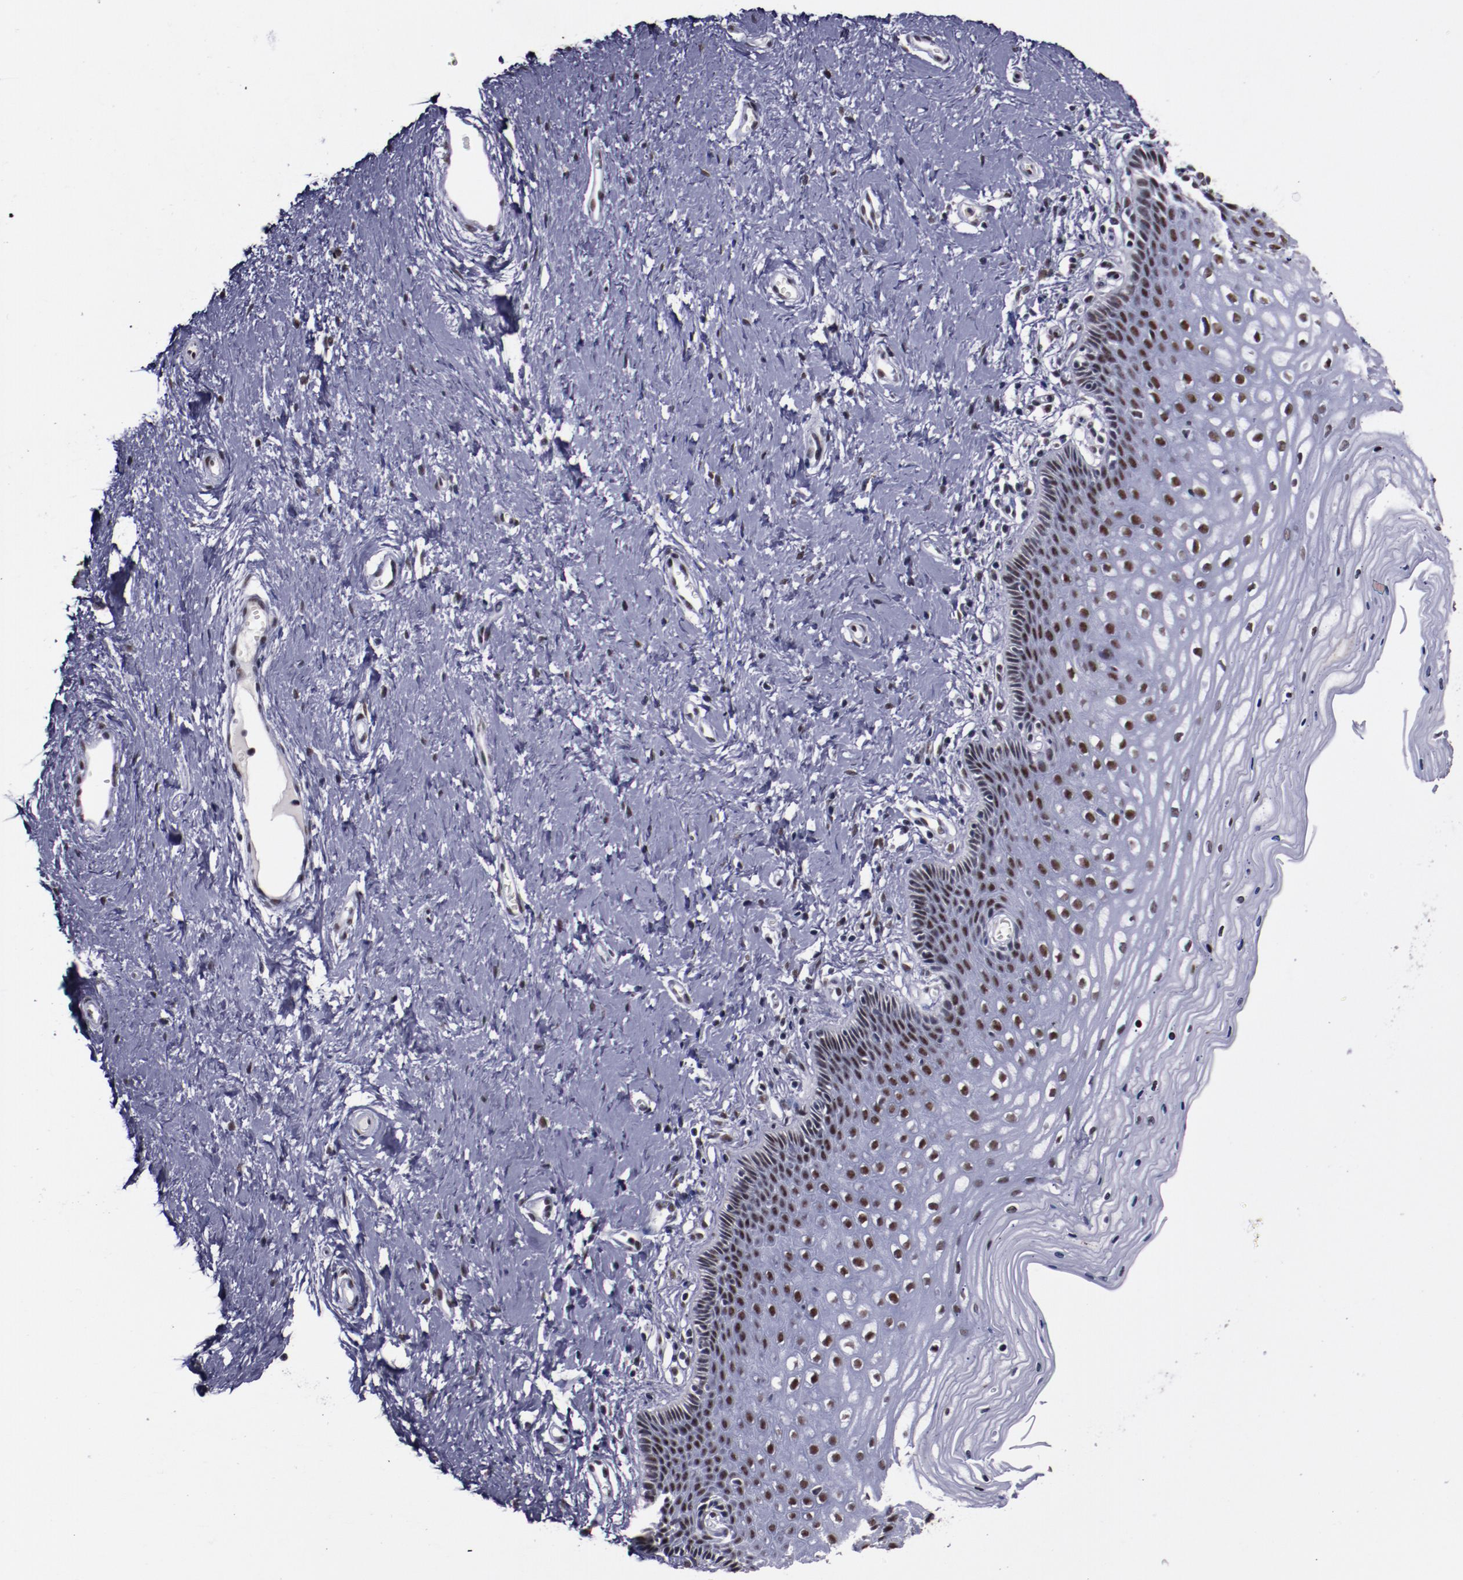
{"staining": {"intensity": "strong", "quantity": ">75%", "location": "nuclear"}, "tissue": "cervix", "cell_type": "Glandular cells", "image_type": "normal", "snomed": [{"axis": "morphology", "description": "Normal tissue, NOS"}, {"axis": "topography", "description": "Cervix"}], "caption": "About >75% of glandular cells in benign human cervix reveal strong nuclear protein positivity as visualized by brown immunohistochemical staining.", "gene": "PPP4R3A", "patient": {"sex": "female", "age": 39}}